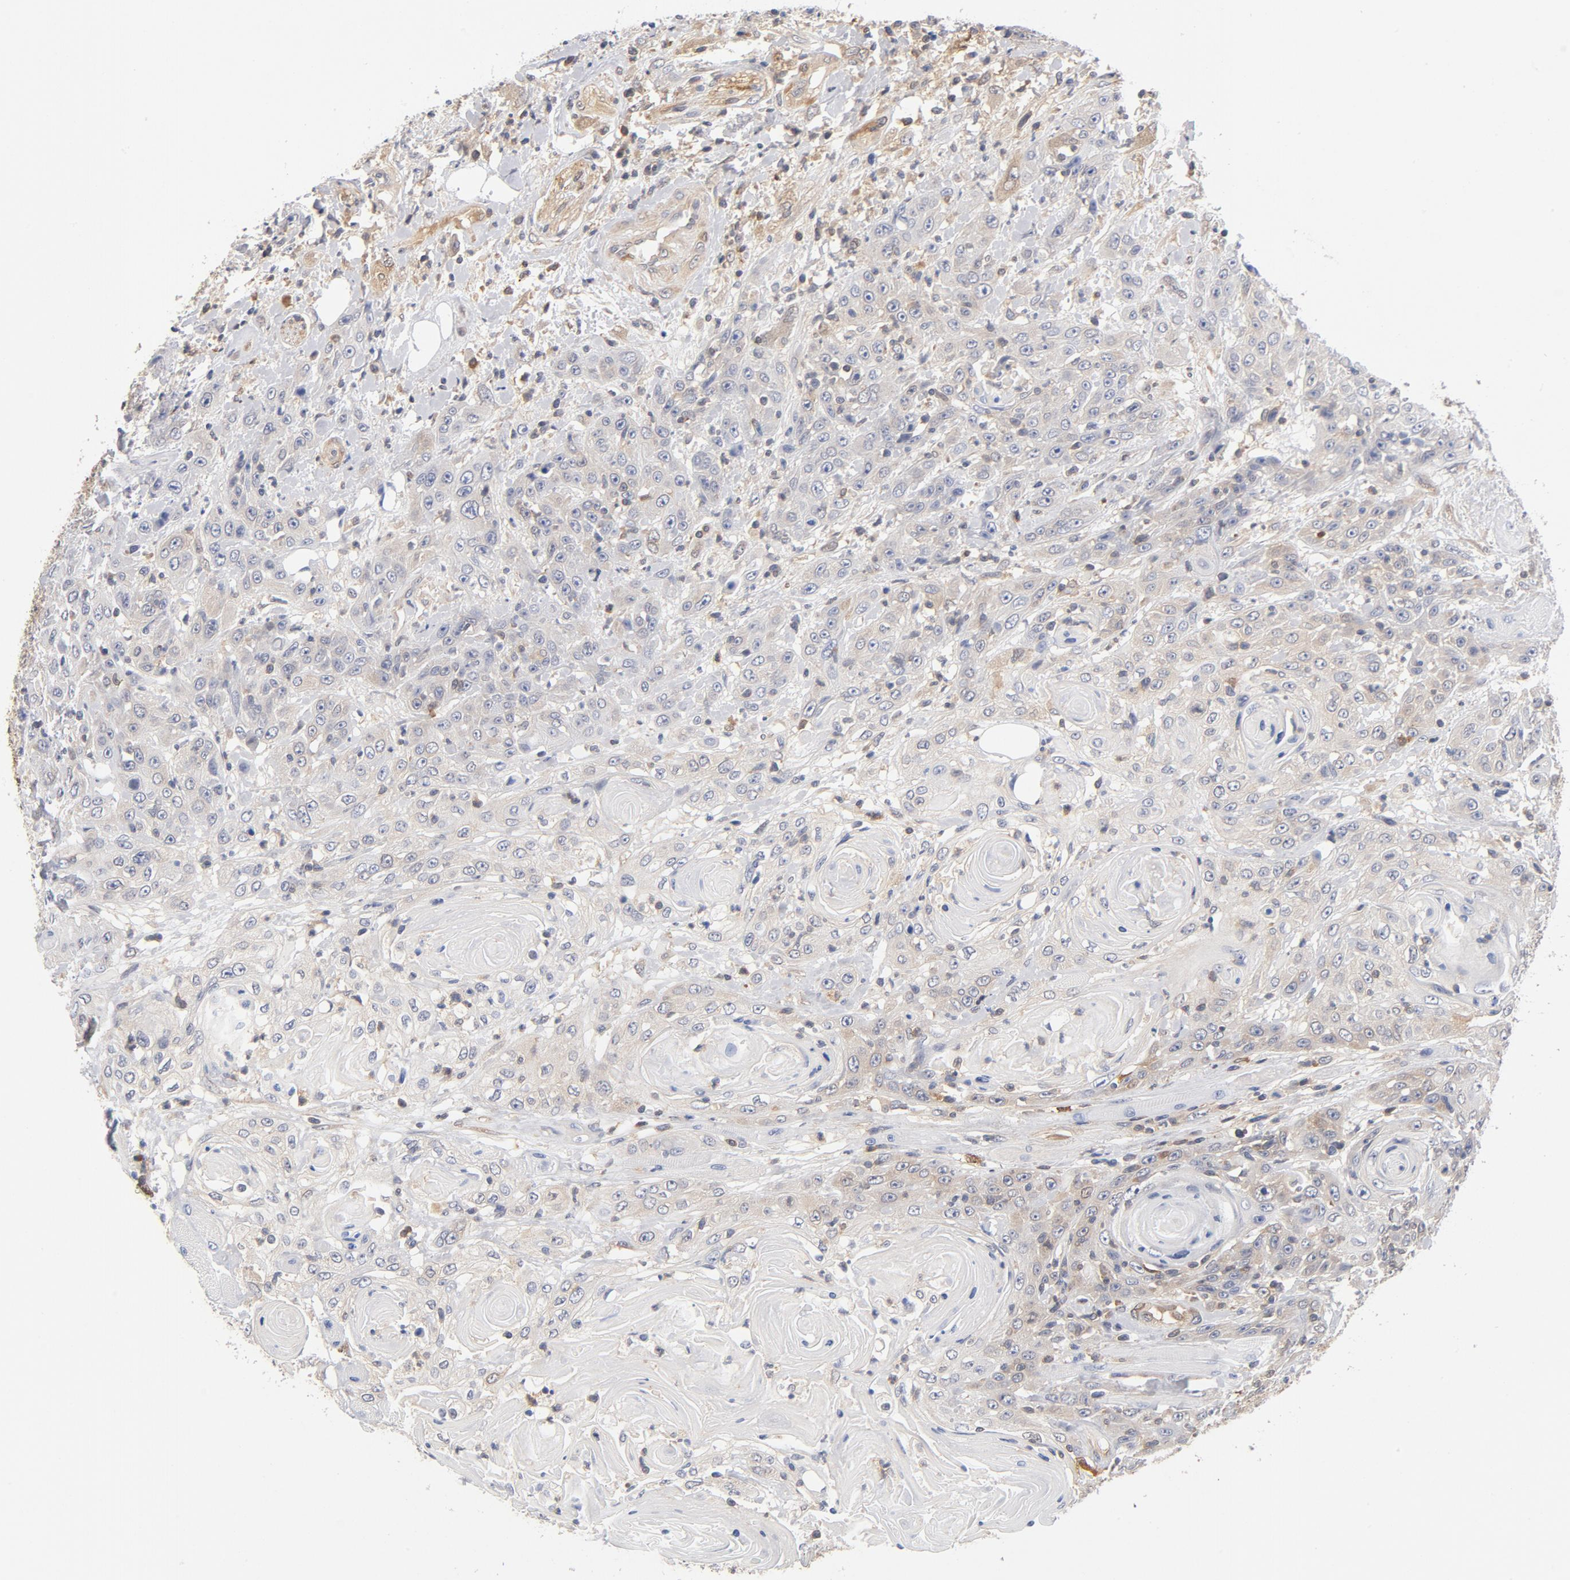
{"staining": {"intensity": "negative", "quantity": "none", "location": "none"}, "tissue": "head and neck cancer", "cell_type": "Tumor cells", "image_type": "cancer", "snomed": [{"axis": "morphology", "description": "Squamous cell carcinoma, NOS"}, {"axis": "topography", "description": "Head-Neck"}], "caption": "IHC histopathology image of human squamous cell carcinoma (head and neck) stained for a protein (brown), which demonstrates no positivity in tumor cells.", "gene": "ASMTL", "patient": {"sex": "female", "age": 84}}